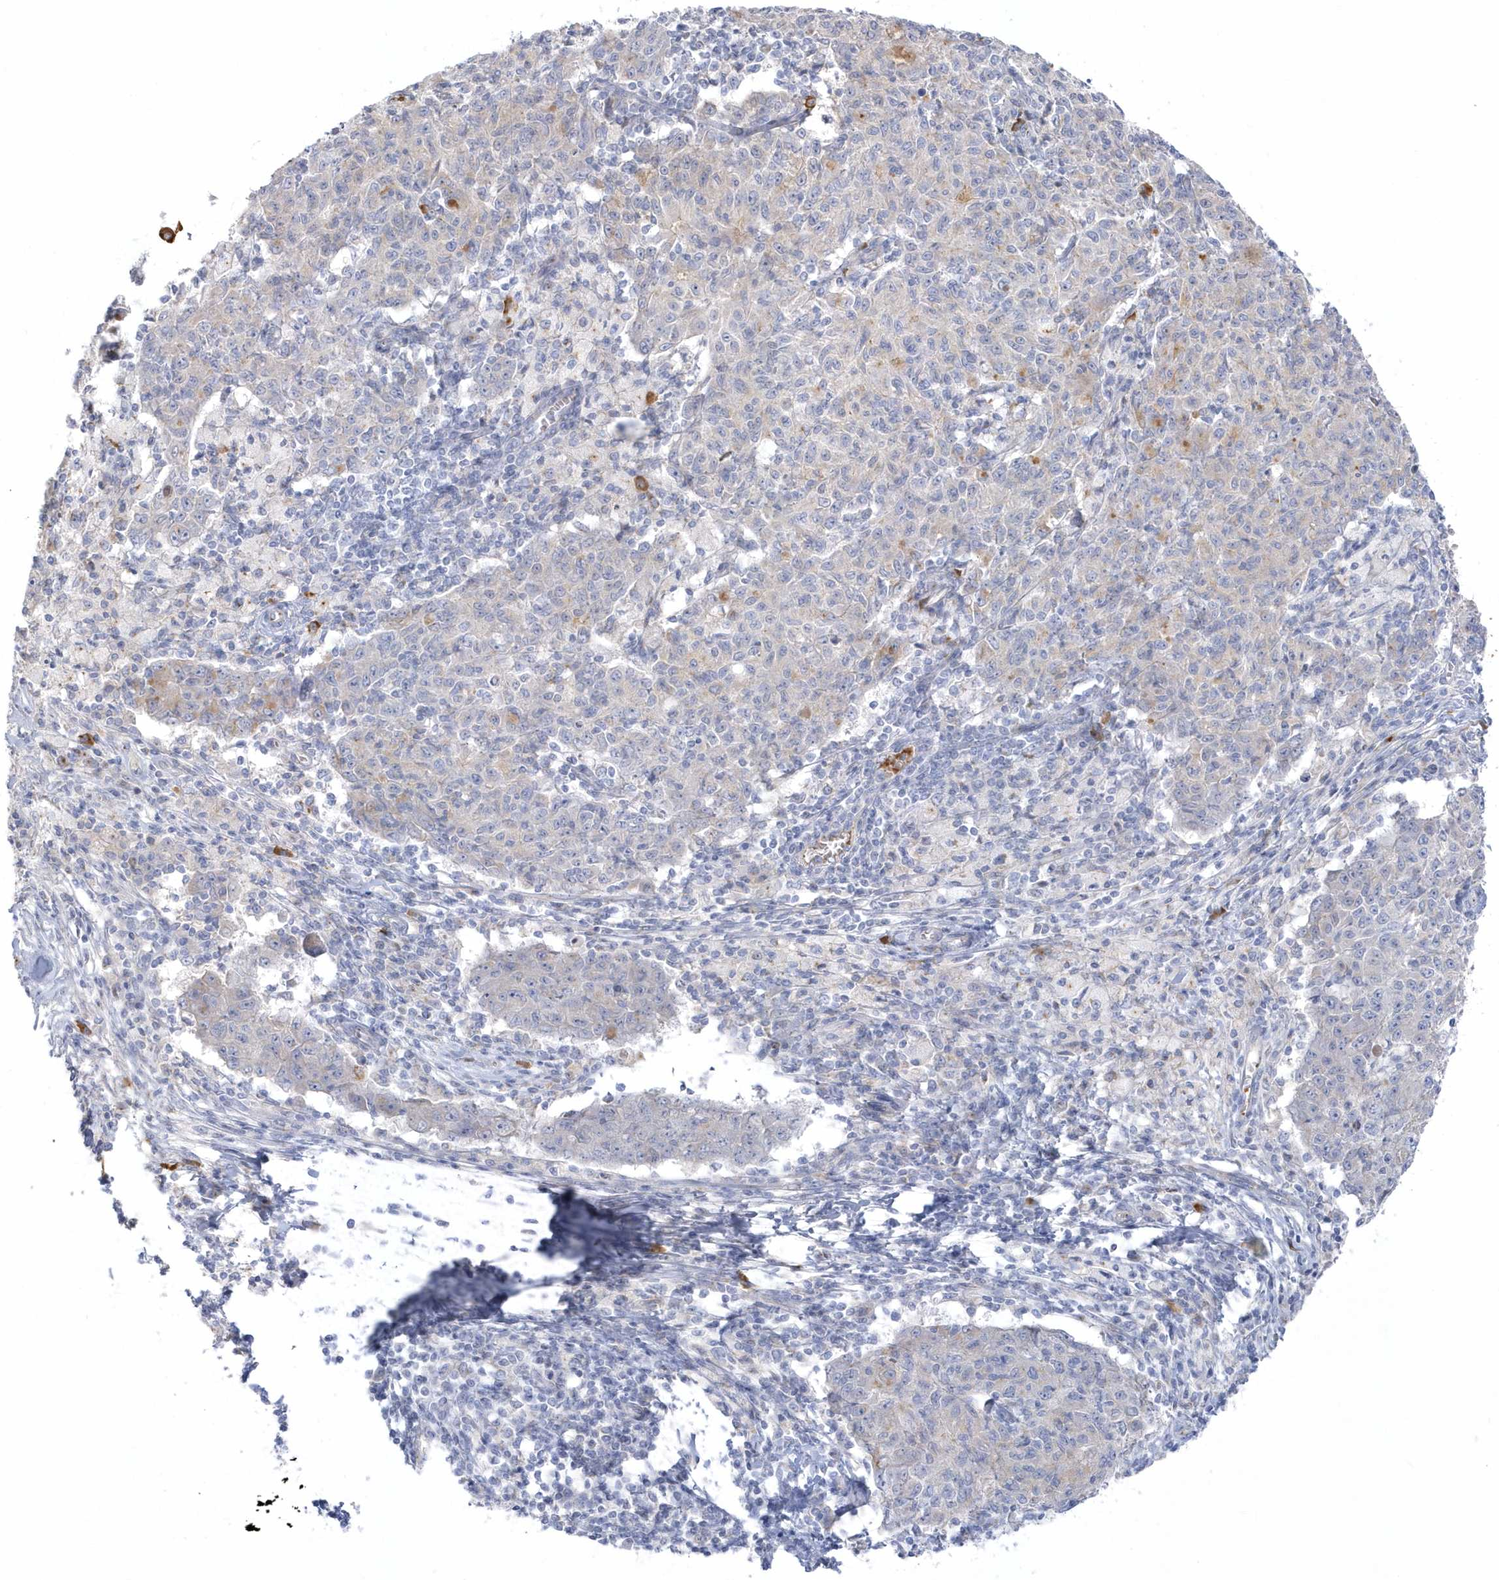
{"staining": {"intensity": "negative", "quantity": "none", "location": "none"}, "tissue": "ovarian cancer", "cell_type": "Tumor cells", "image_type": "cancer", "snomed": [{"axis": "morphology", "description": "Carcinoma, endometroid"}, {"axis": "topography", "description": "Ovary"}], "caption": "Immunohistochemistry (IHC) histopathology image of neoplastic tissue: ovarian endometroid carcinoma stained with DAB shows no significant protein expression in tumor cells.", "gene": "SEMA3D", "patient": {"sex": "female", "age": 42}}